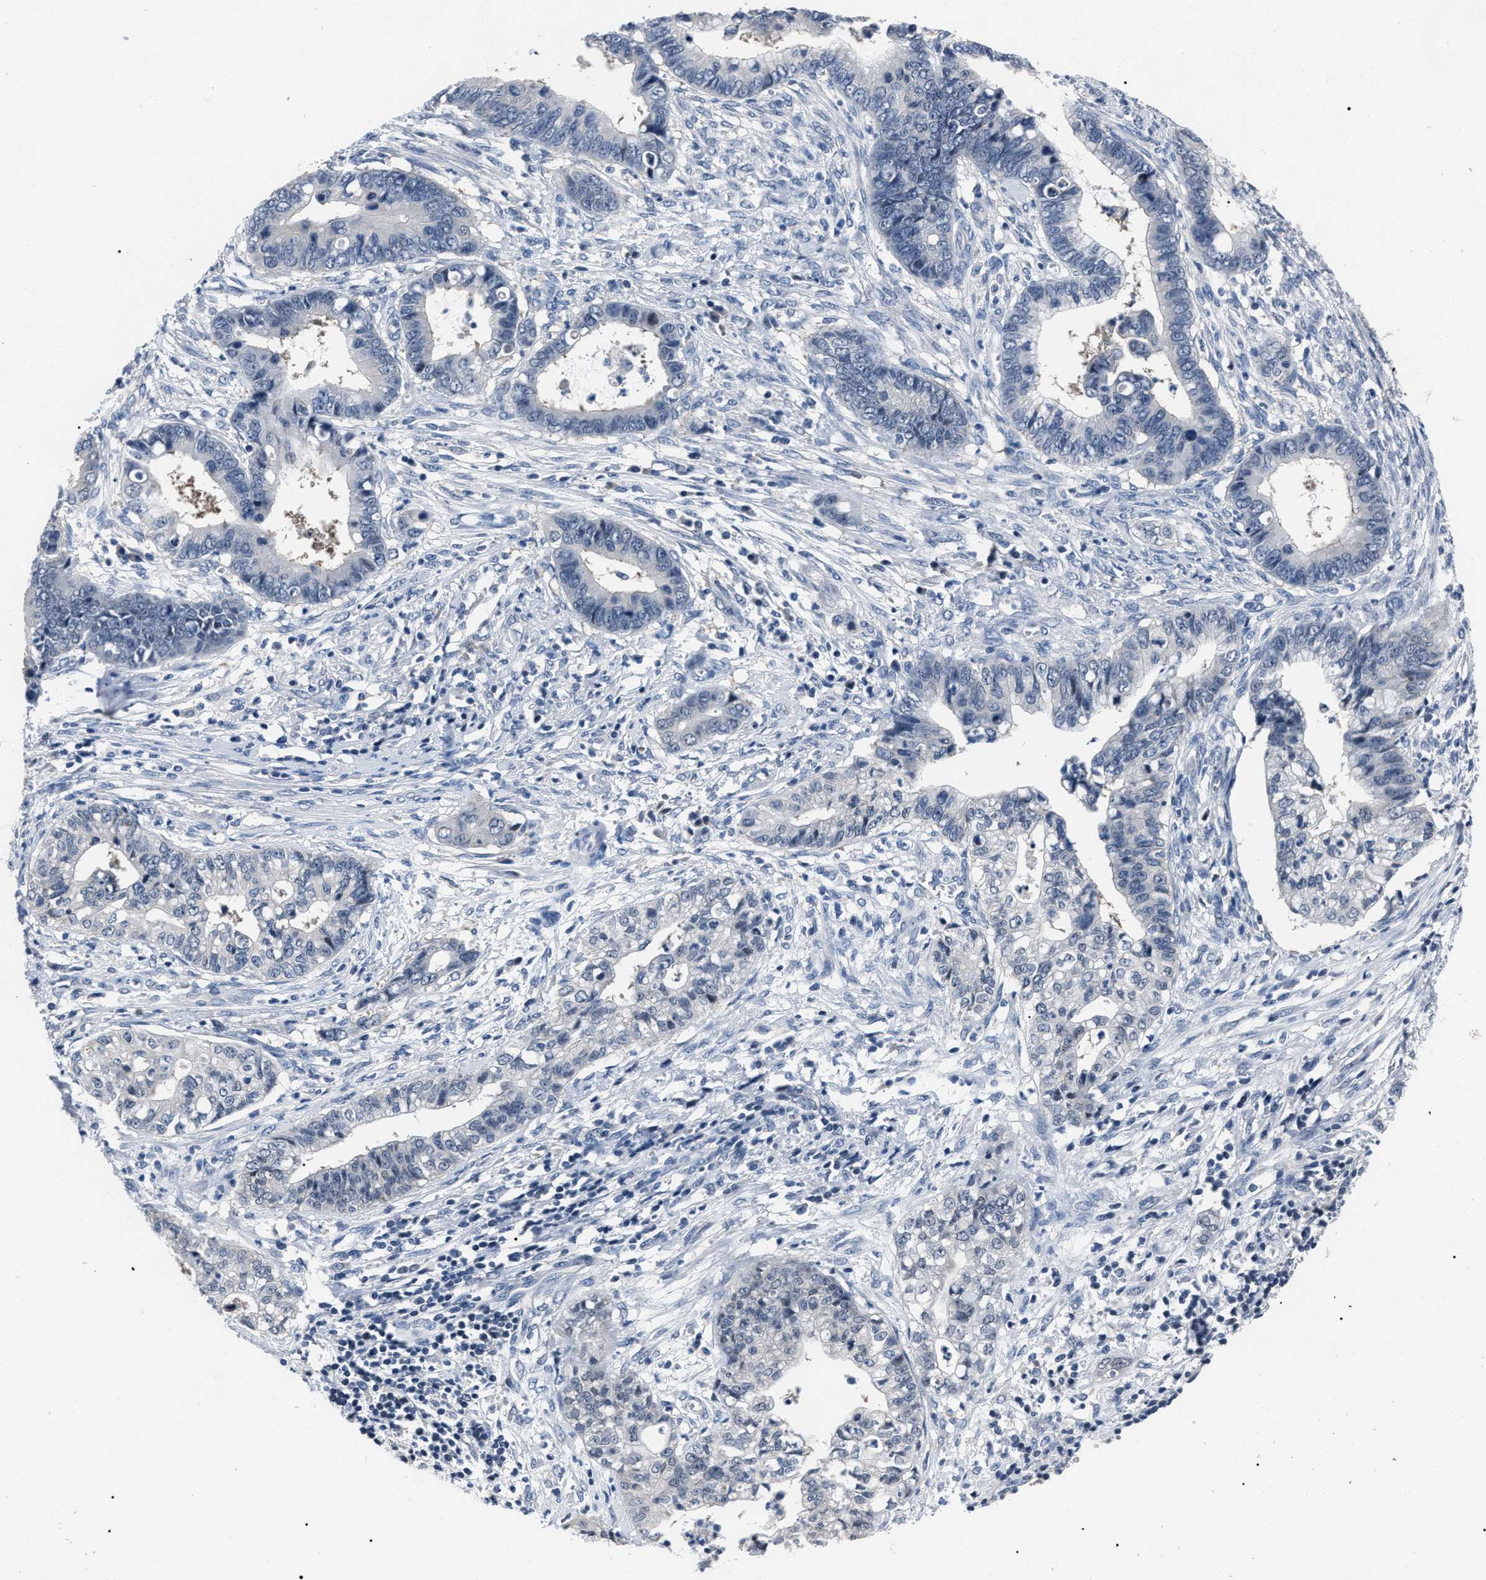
{"staining": {"intensity": "negative", "quantity": "none", "location": "none"}, "tissue": "cervical cancer", "cell_type": "Tumor cells", "image_type": "cancer", "snomed": [{"axis": "morphology", "description": "Adenocarcinoma, NOS"}, {"axis": "topography", "description": "Cervix"}], "caption": "Adenocarcinoma (cervical) was stained to show a protein in brown. There is no significant expression in tumor cells.", "gene": "LRWD1", "patient": {"sex": "female", "age": 44}}